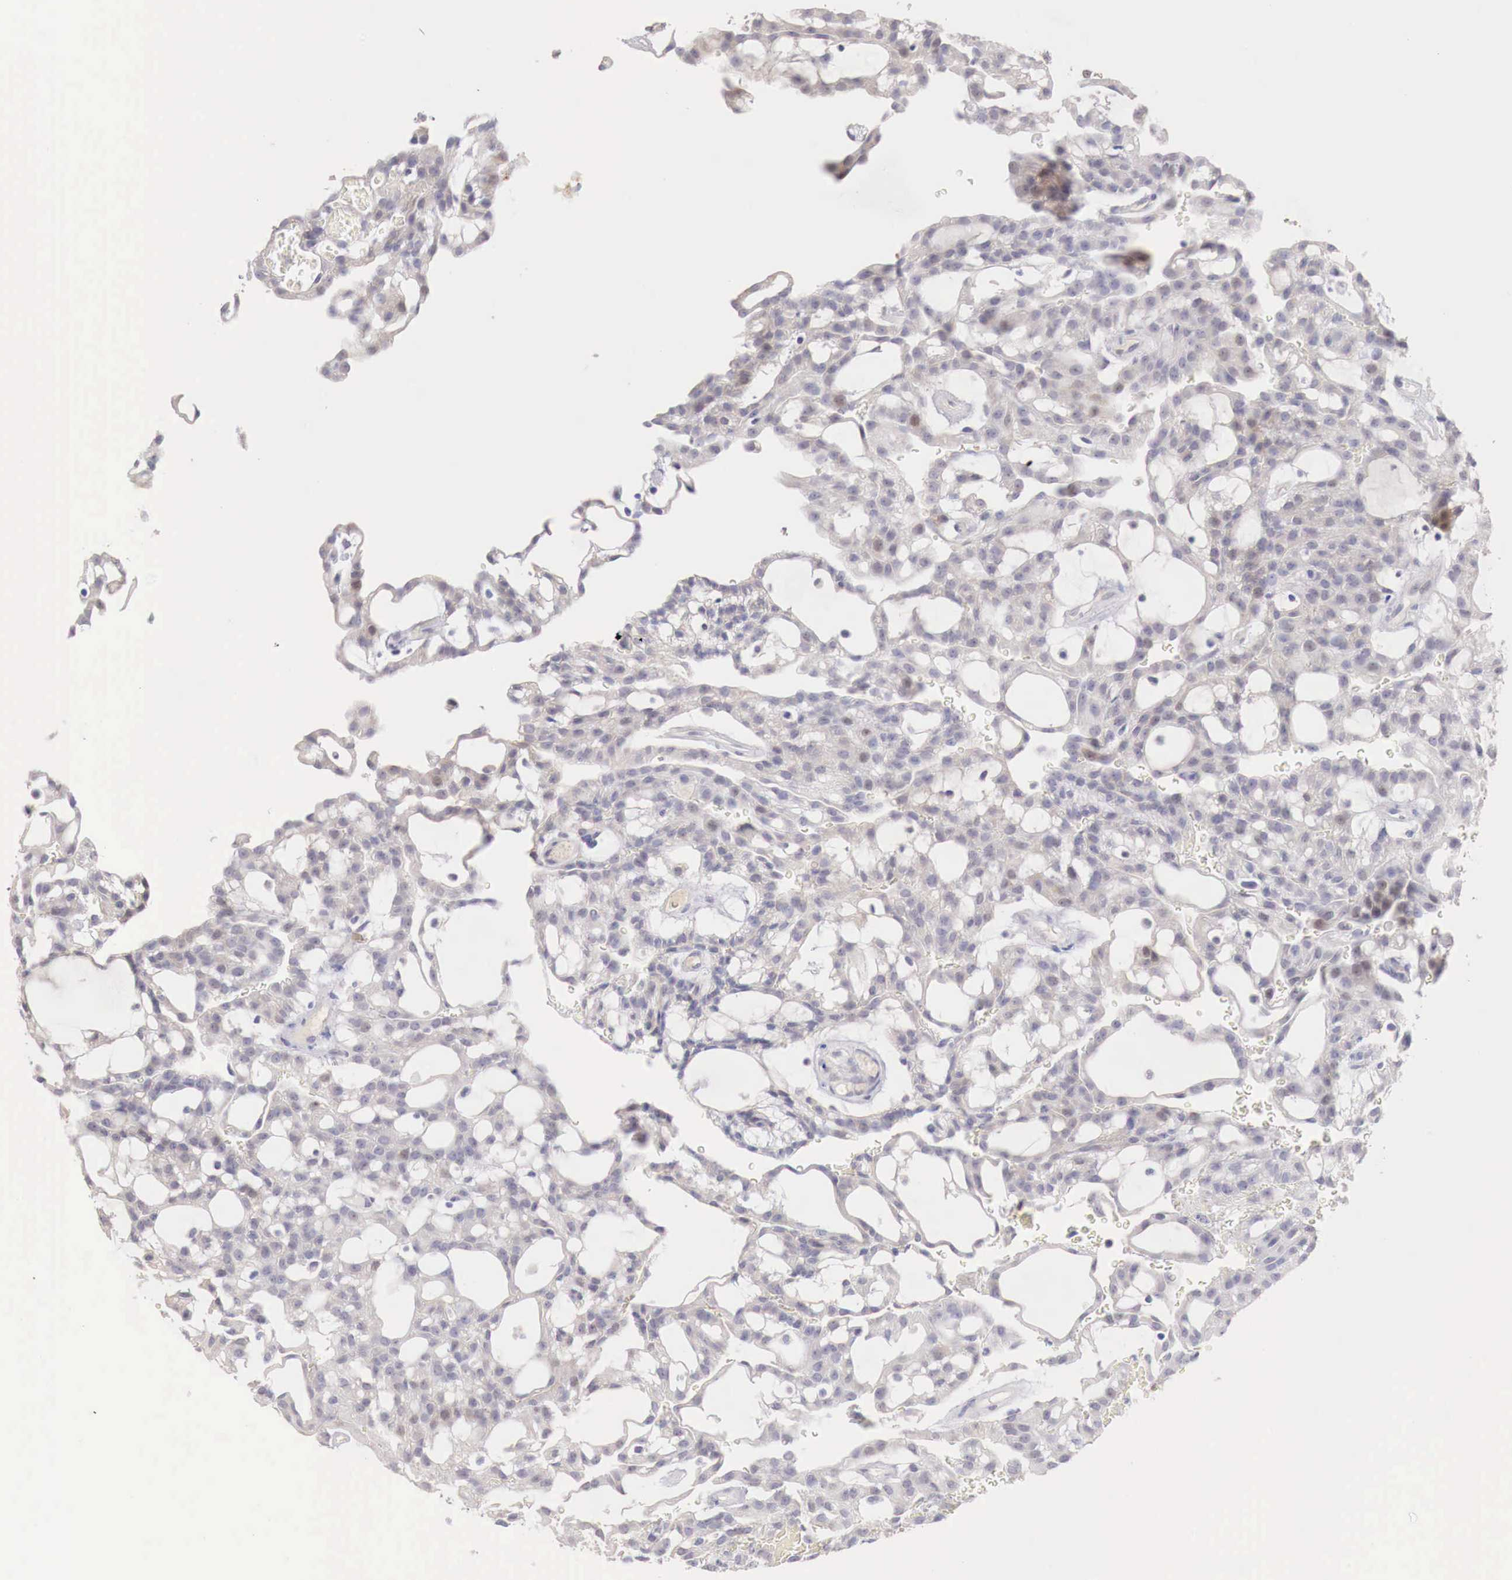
{"staining": {"intensity": "negative", "quantity": "none", "location": "none"}, "tissue": "renal cancer", "cell_type": "Tumor cells", "image_type": "cancer", "snomed": [{"axis": "morphology", "description": "Adenocarcinoma, NOS"}, {"axis": "topography", "description": "Kidney"}], "caption": "There is no significant staining in tumor cells of renal cancer.", "gene": "ITIH6", "patient": {"sex": "male", "age": 63}}